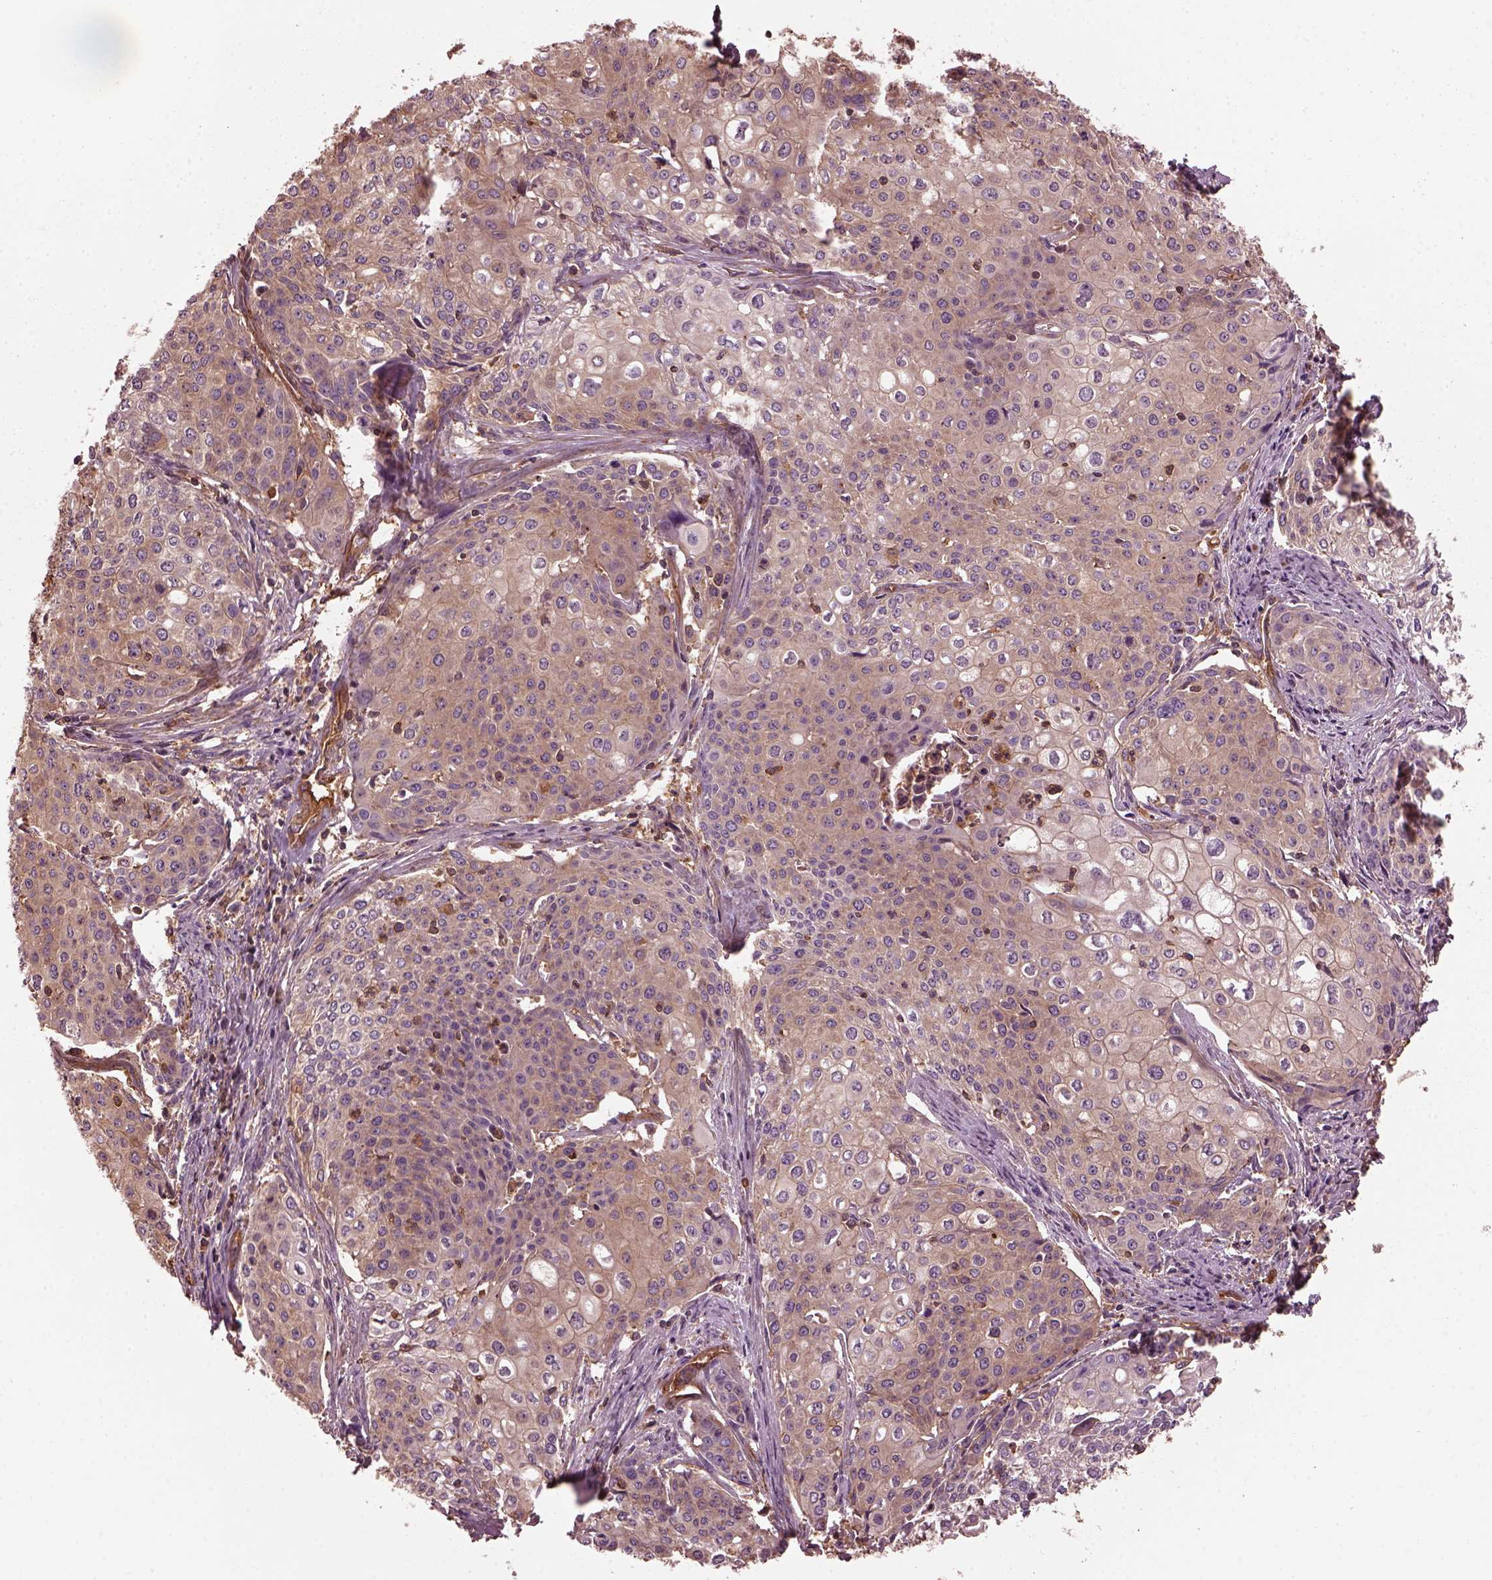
{"staining": {"intensity": "weak", "quantity": ">75%", "location": "cytoplasmic/membranous"}, "tissue": "cervical cancer", "cell_type": "Tumor cells", "image_type": "cancer", "snomed": [{"axis": "morphology", "description": "Squamous cell carcinoma, NOS"}, {"axis": "topography", "description": "Cervix"}], "caption": "There is low levels of weak cytoplasmic/membranous staining in tumor cells of cervical cancer (squamous cell carcinoma), as demonstrated by immunohistochemical staining (brown color).", "gene": "MYL6", "patient": {"sex": "female", "age": 39}}